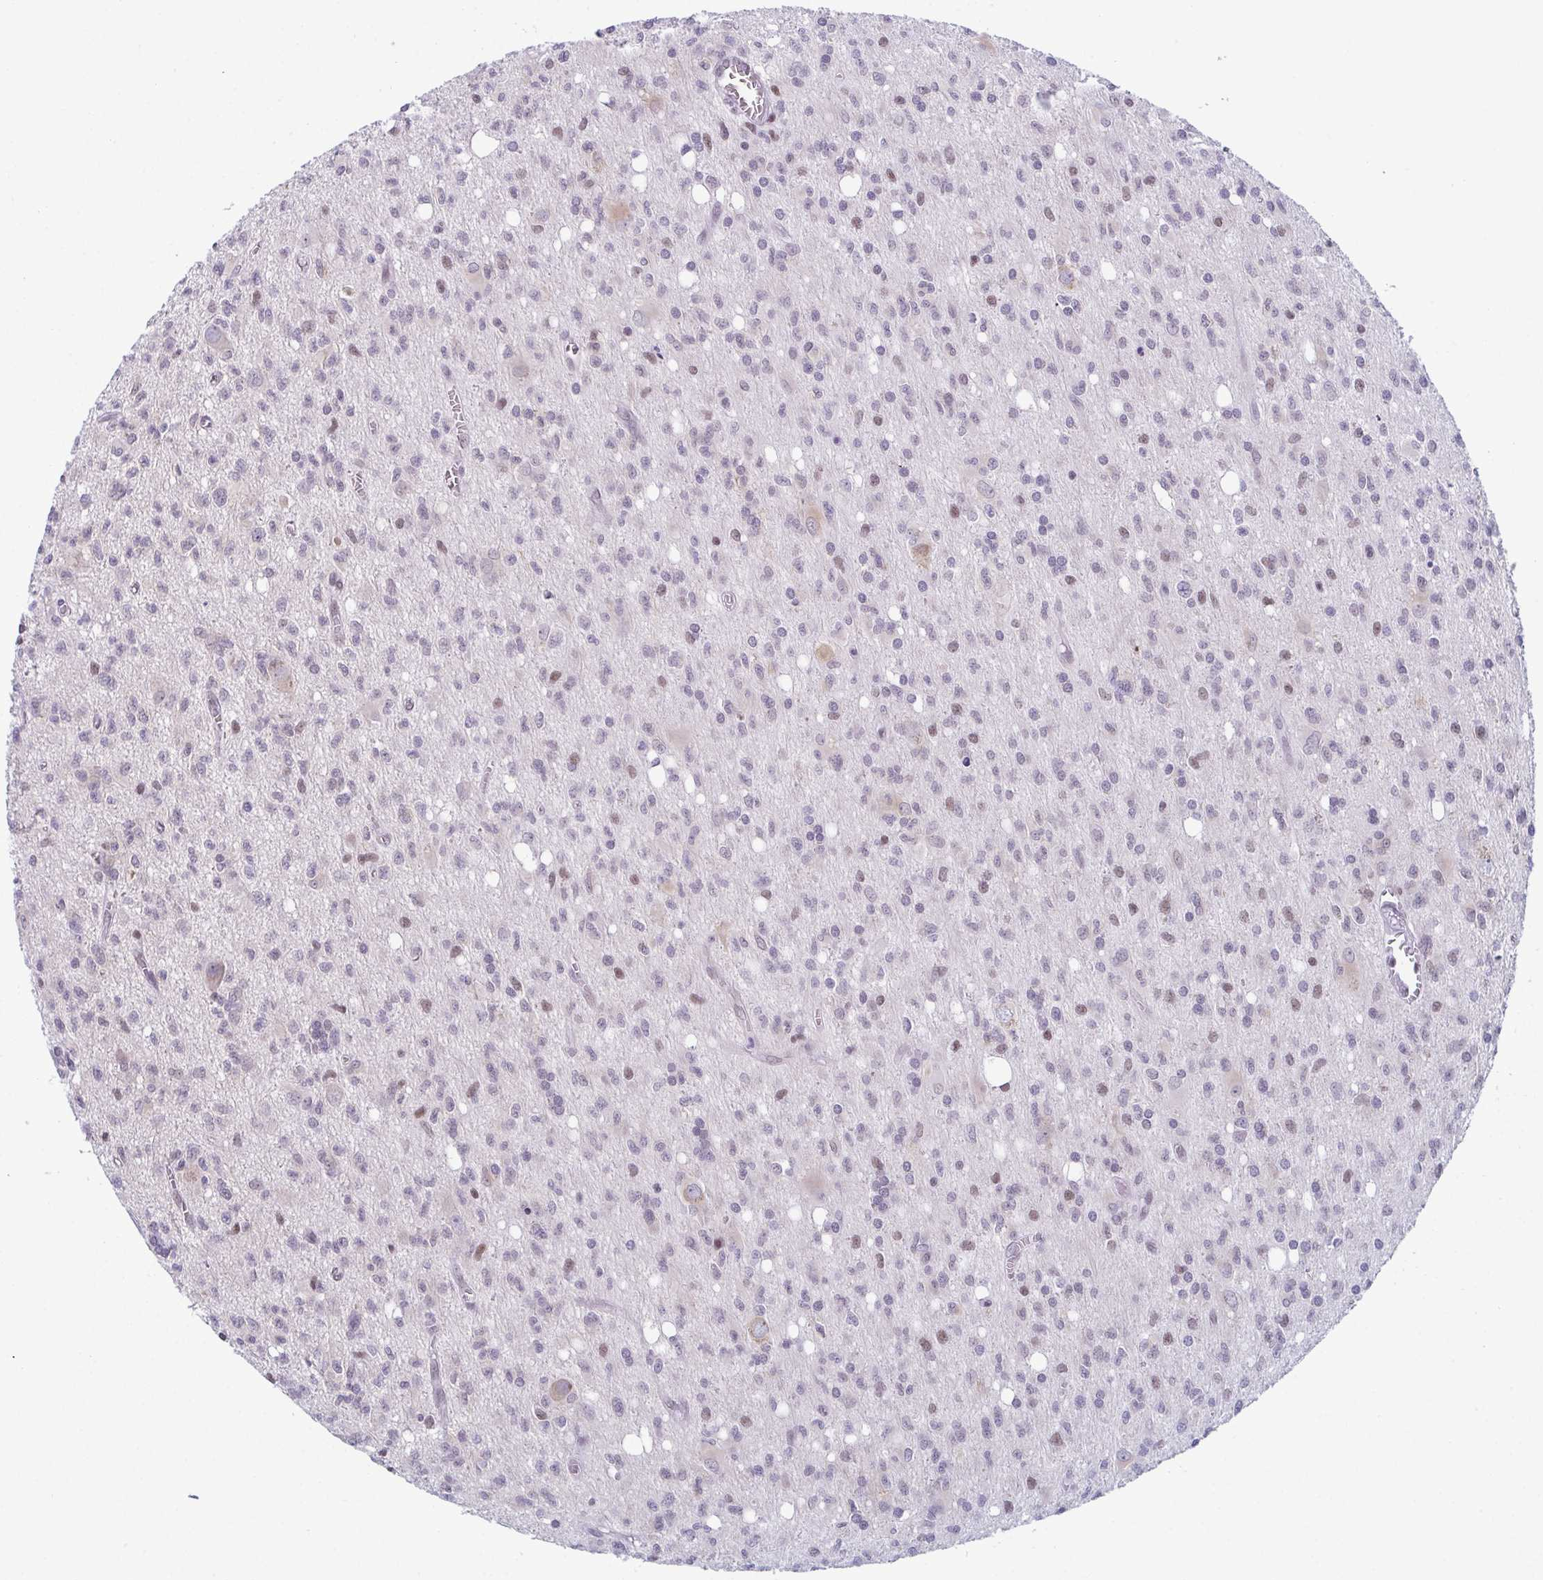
{"staining": {"intensity": "moderate", "quantity": "<25%", "location": "nuclear"}, "tissue": "glioma", "cell_type": "Tumor cells", "image_type": "cancer", "snomed": [{"axis": "morphology", "description": "Glioma, malignant, Low grade"}, {"axis": "topography", "description": "Brain"}], "caption": "Protein analysis of glioma tissue demonstrates moderate nuclear positivity in approximately <25% of tumor cells.", "gene": "RBM7", "patient": {"sex": "male", "age": 64}}